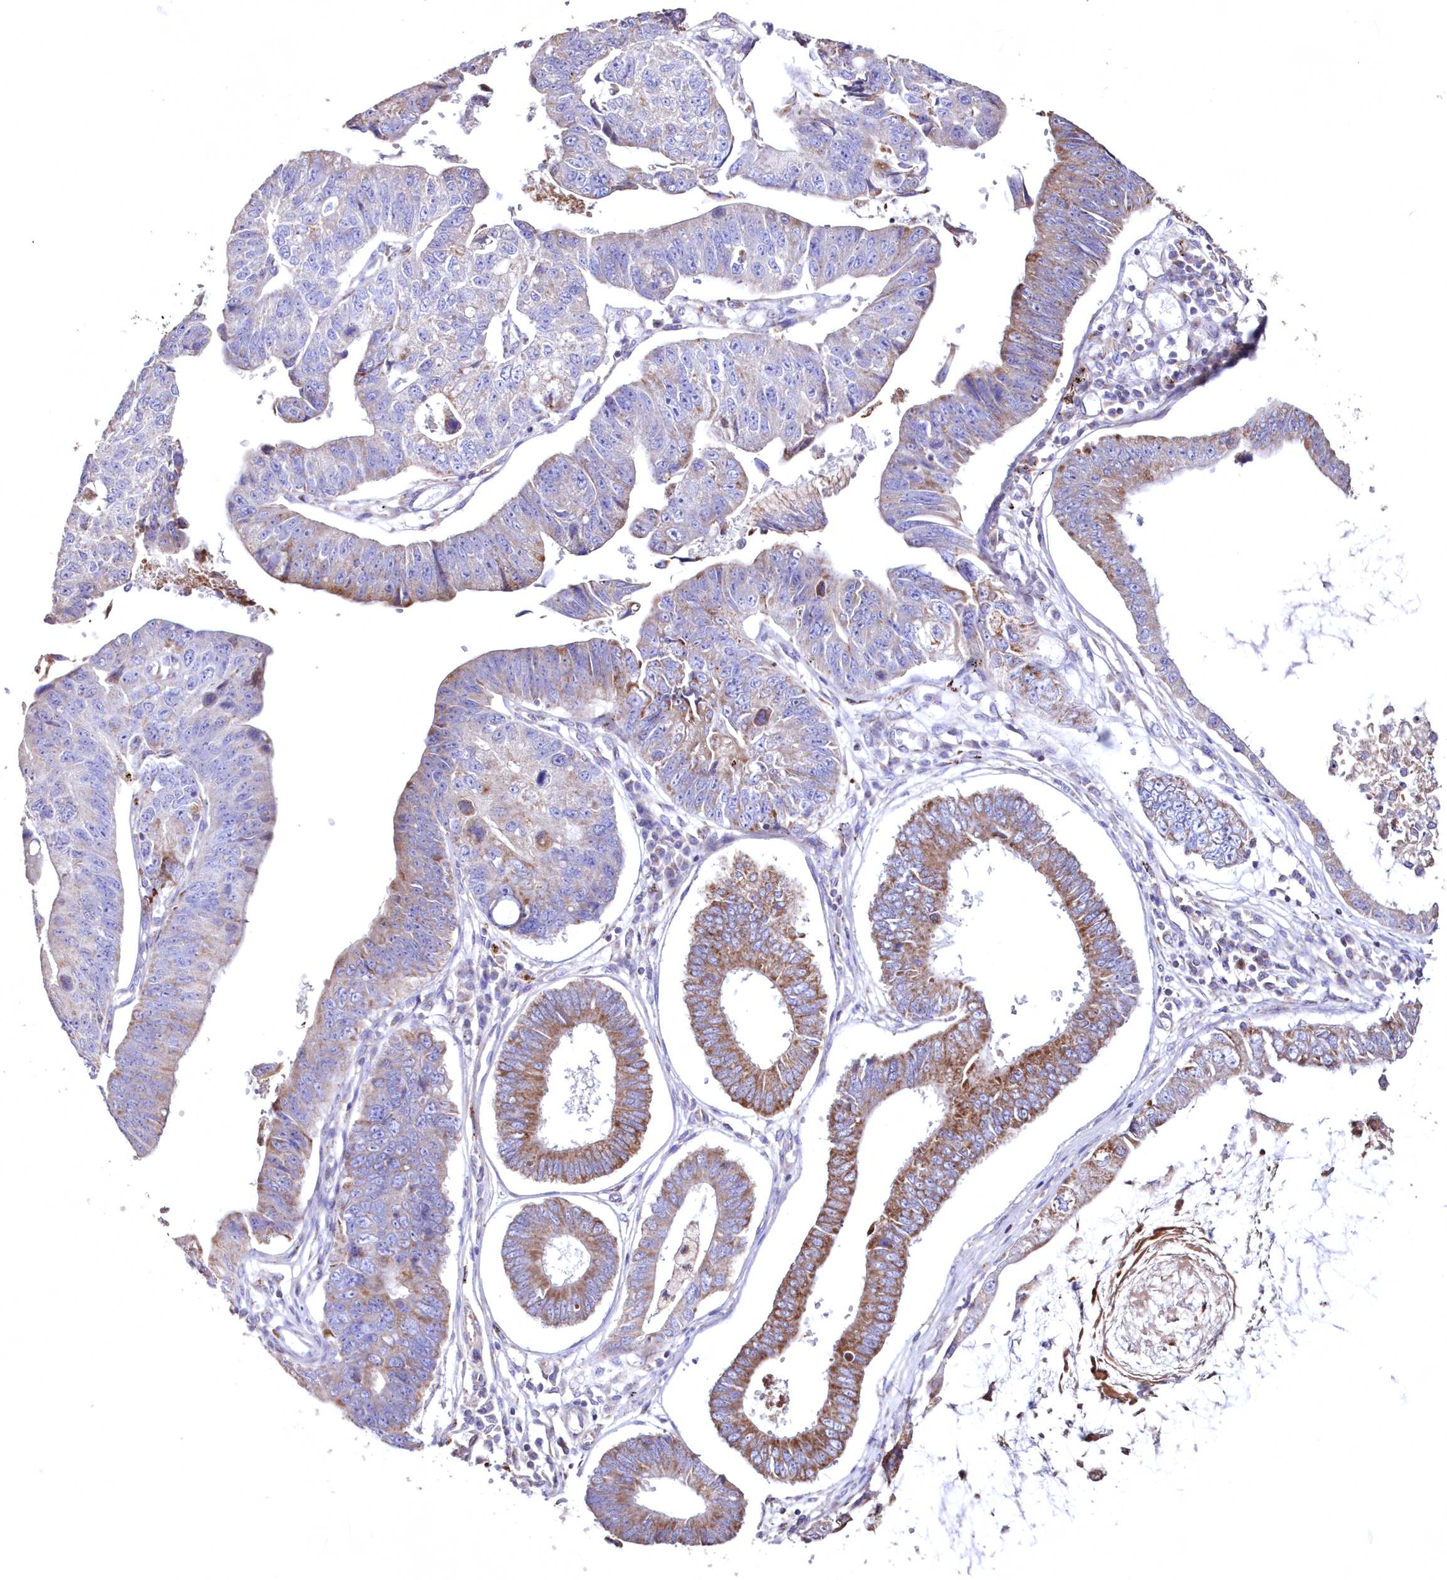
{"staining": {"intensity": "moderate", "quantity": "<25%", "location": "cytoplasmic/membranous"}, "tissue": "stomach cancer", "cell_type": "Tumor cells", "image_type": "cancer", "snomed": [{"axis": "morphology", "description": "Adenocarcinoma, NOS"}, {"axis": "topography", "description": "Stomach"}], "caption": "Immunohistochemical staining of stomach cancer demonstrates moderate cytoplasmic/membranous protein positivity in approximately <25% of tumor cells.", "gene": "HADHB", "patient": {"sex": "male", "age": 59}}